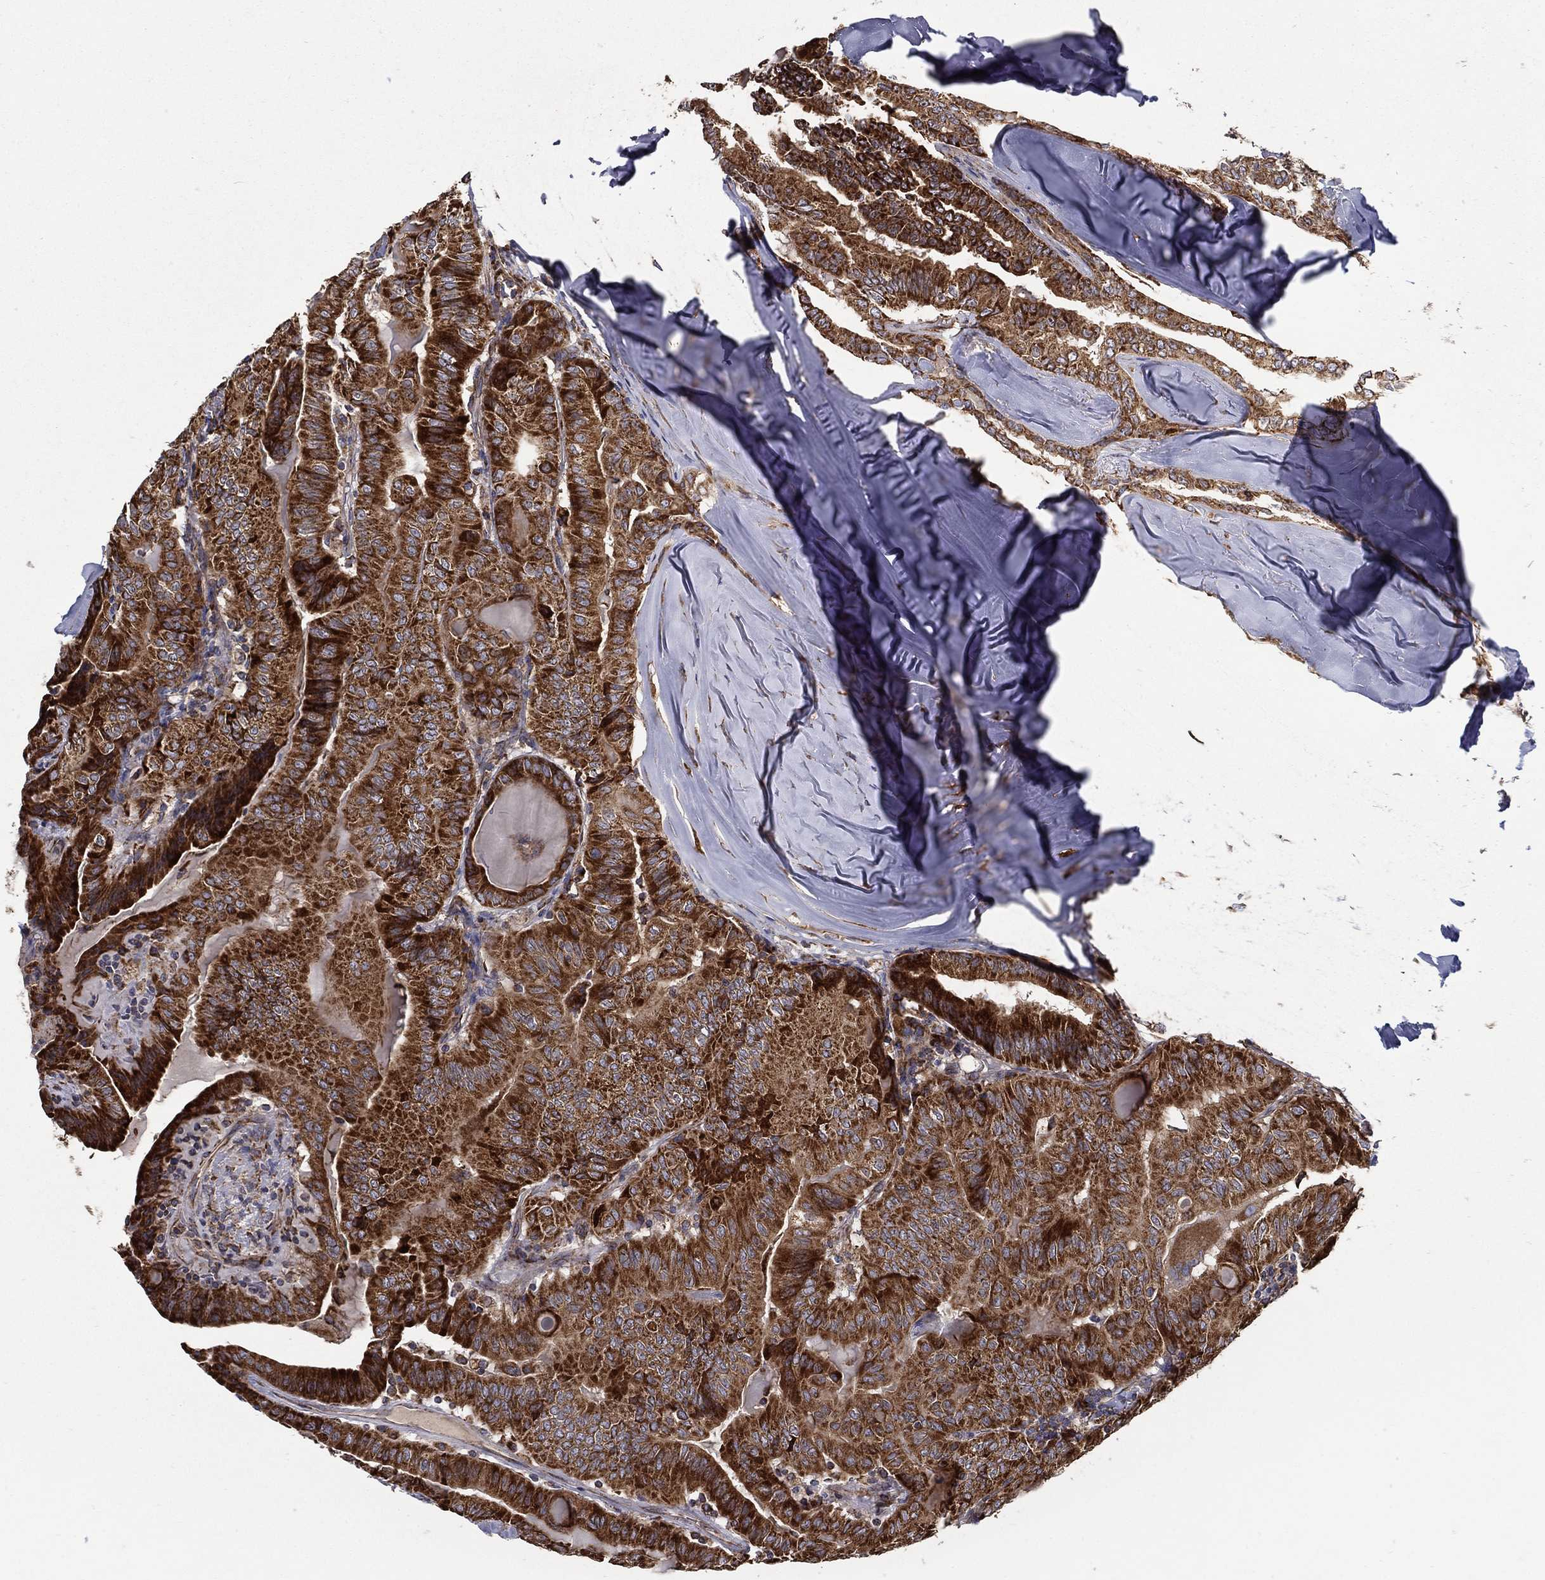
{"staining": {"intensity": "strong", "quantity": ">75%", "location": "cytoplasmic/membranous"}, "tissue": "thyroid cancer", "cell_type": "Tumor cells", "image_type": "cancer", "snomed": [{"axis": "morphology", "description": "Papillary adenocarcinoma, NOS"}, {"axis": "topography", "description": "Thyroid gland"}], "caption": "An immunohistochemistry (IHC) micrograph of neoplastic tissue is shown. Protein staining in brown shows strong cytoplasmic/membranous positivity in thyroid cancer (papillary adenocarcinoma) within tumor cells.", "gene": "MT-CYB", "patient": {"sex": "female", "age": 68}}